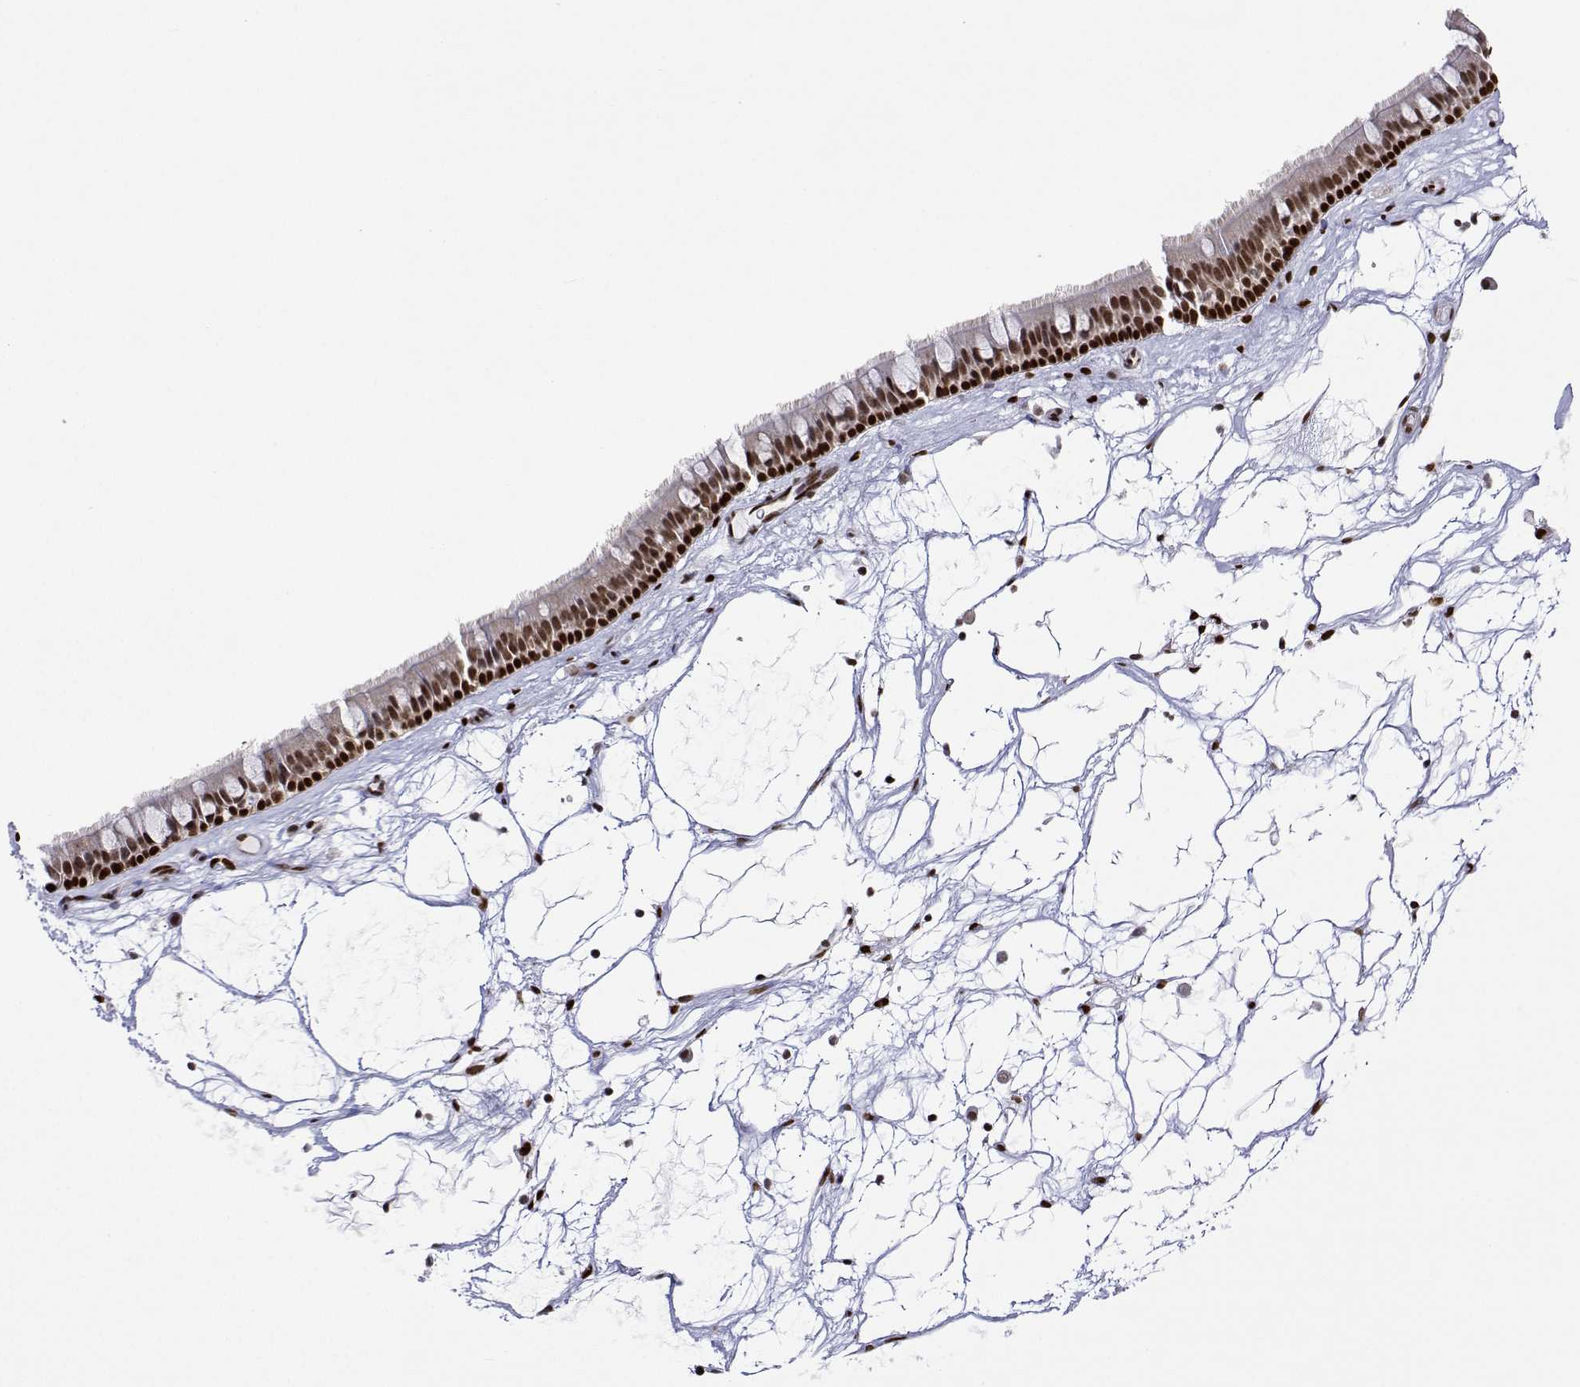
{"staining": {"intensity": "strong", "quantity": ">75%", "location": "nuclear"}, "tissue": "nasopharynx", "cell_type": "Respiratory epithelial cells", "image_type": "normal", "snomed": [{"axis": "morphology", "description": "Normal tissue, NOS"}, {"axis": "topography", "description": "Nasopharynx"}], "caption": "A high-resolution image shows immunohistochemistry staining of benign nasopharynx, which reveals strong nuclear expression in approximately >75% of respiratory epithelial cells. The staining was performed using DAB (3,3'-diaminobenzidine) to visualize the protein expression in brown, while the nuclei were stained in blue with hematoxylin (Magnification: 20x).", "gene": "XPC", "patient": {"sex": "male", "age": 68}}